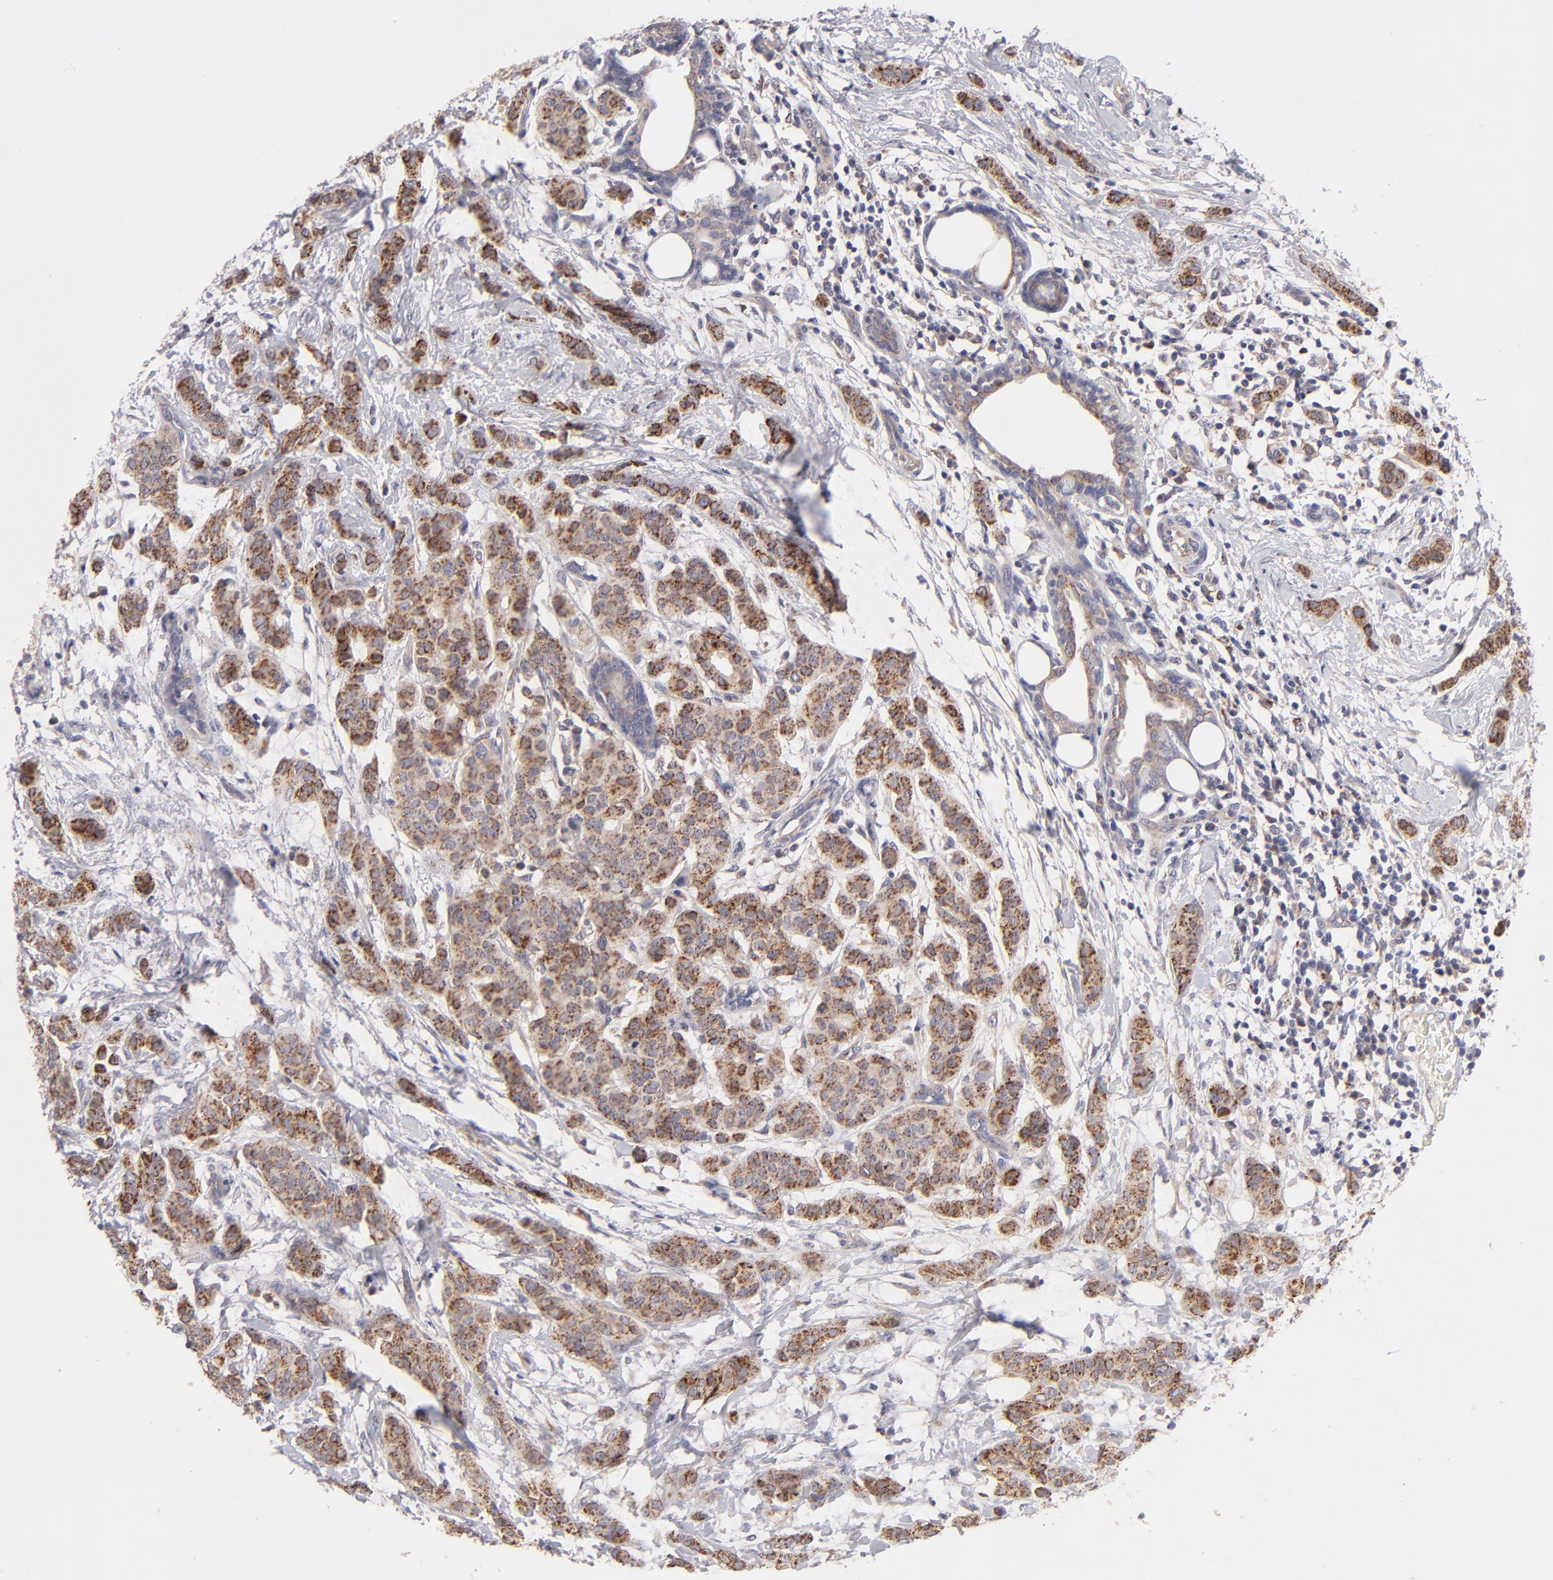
{"staining": {"intensity": "moderate", "quantity": ">75%", "location": "cytoplasmic/membranous"}, "tissue": "breast cancer", "cell_type": "Tumor cells", "image_type": "cancer", "snomed": [{"axis": "morphology", "description": "Duct carcinoma"}, {"axis": "topography", "description": "Breast"}], "caption": "This is an image of immunohistochemistry staining of intraductal carcinoma (breast), which shows moderate positivity in the cytoplasmic/membranous of tumor cells.", "gene": "HCCS", "patient": {"sex": "female", "age": 40}}